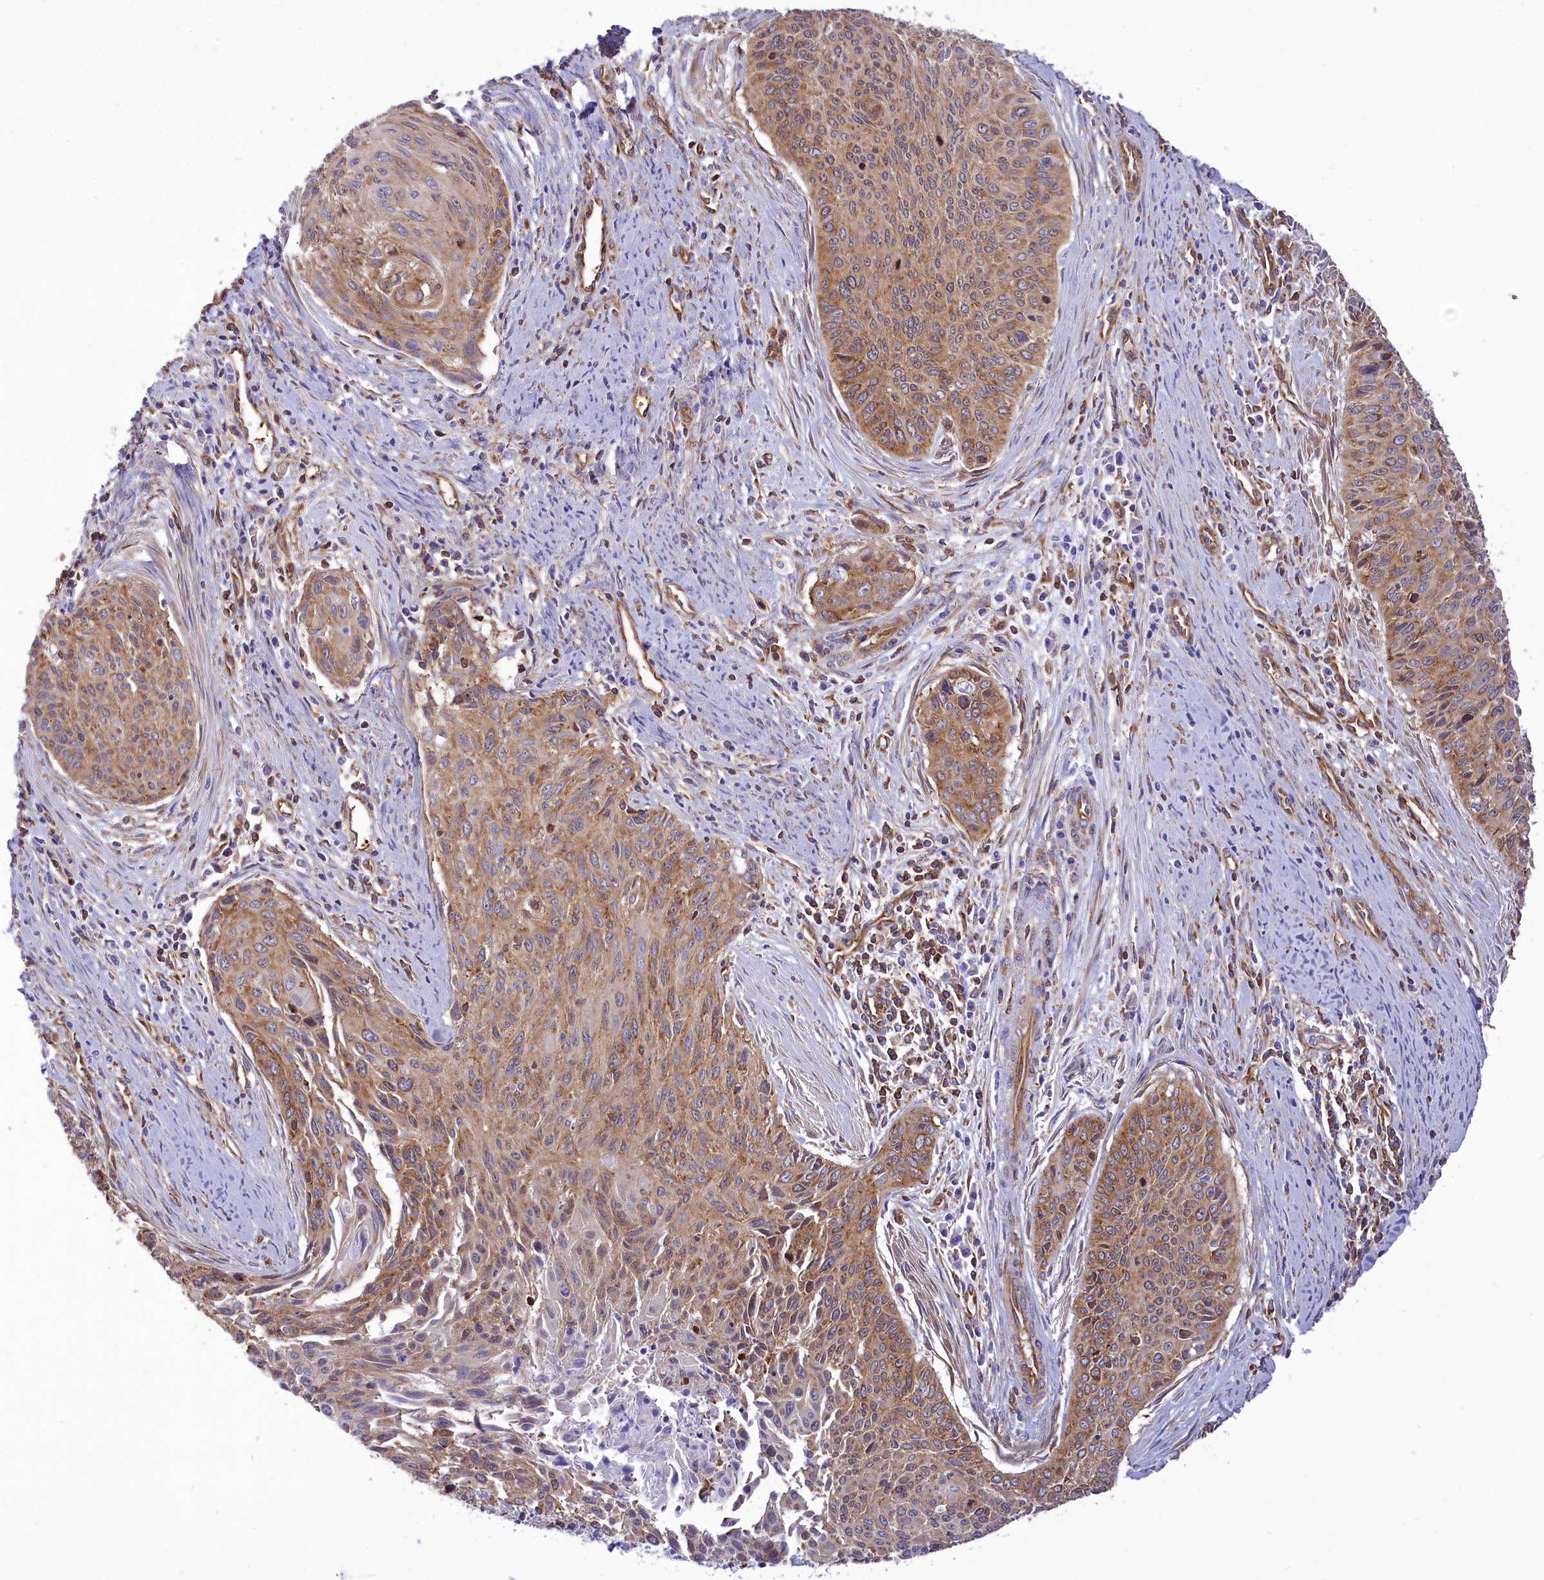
{"staining": {"intensity": "moderate", "quantity": ">75%", "location": "cytoplasmic/membranous"}, "tissue": "cervical cancer", "cell_type": "Tumor cells", "image_type": "cancer", "snomed": [{"axis": "morphology", "description": "Squamous cell carcinoma, NOS"}, {"axis": "topography", "description": "Cervix"}], "caption": "Human cervical squamous cell carcinoma stained with a brown dye displays moderate cytoplasmic/membranous positive expression in approximately >75% of tumor cells.", "gene": "SEPTIN9", "patient": {"sex": "female", "age": 55}}